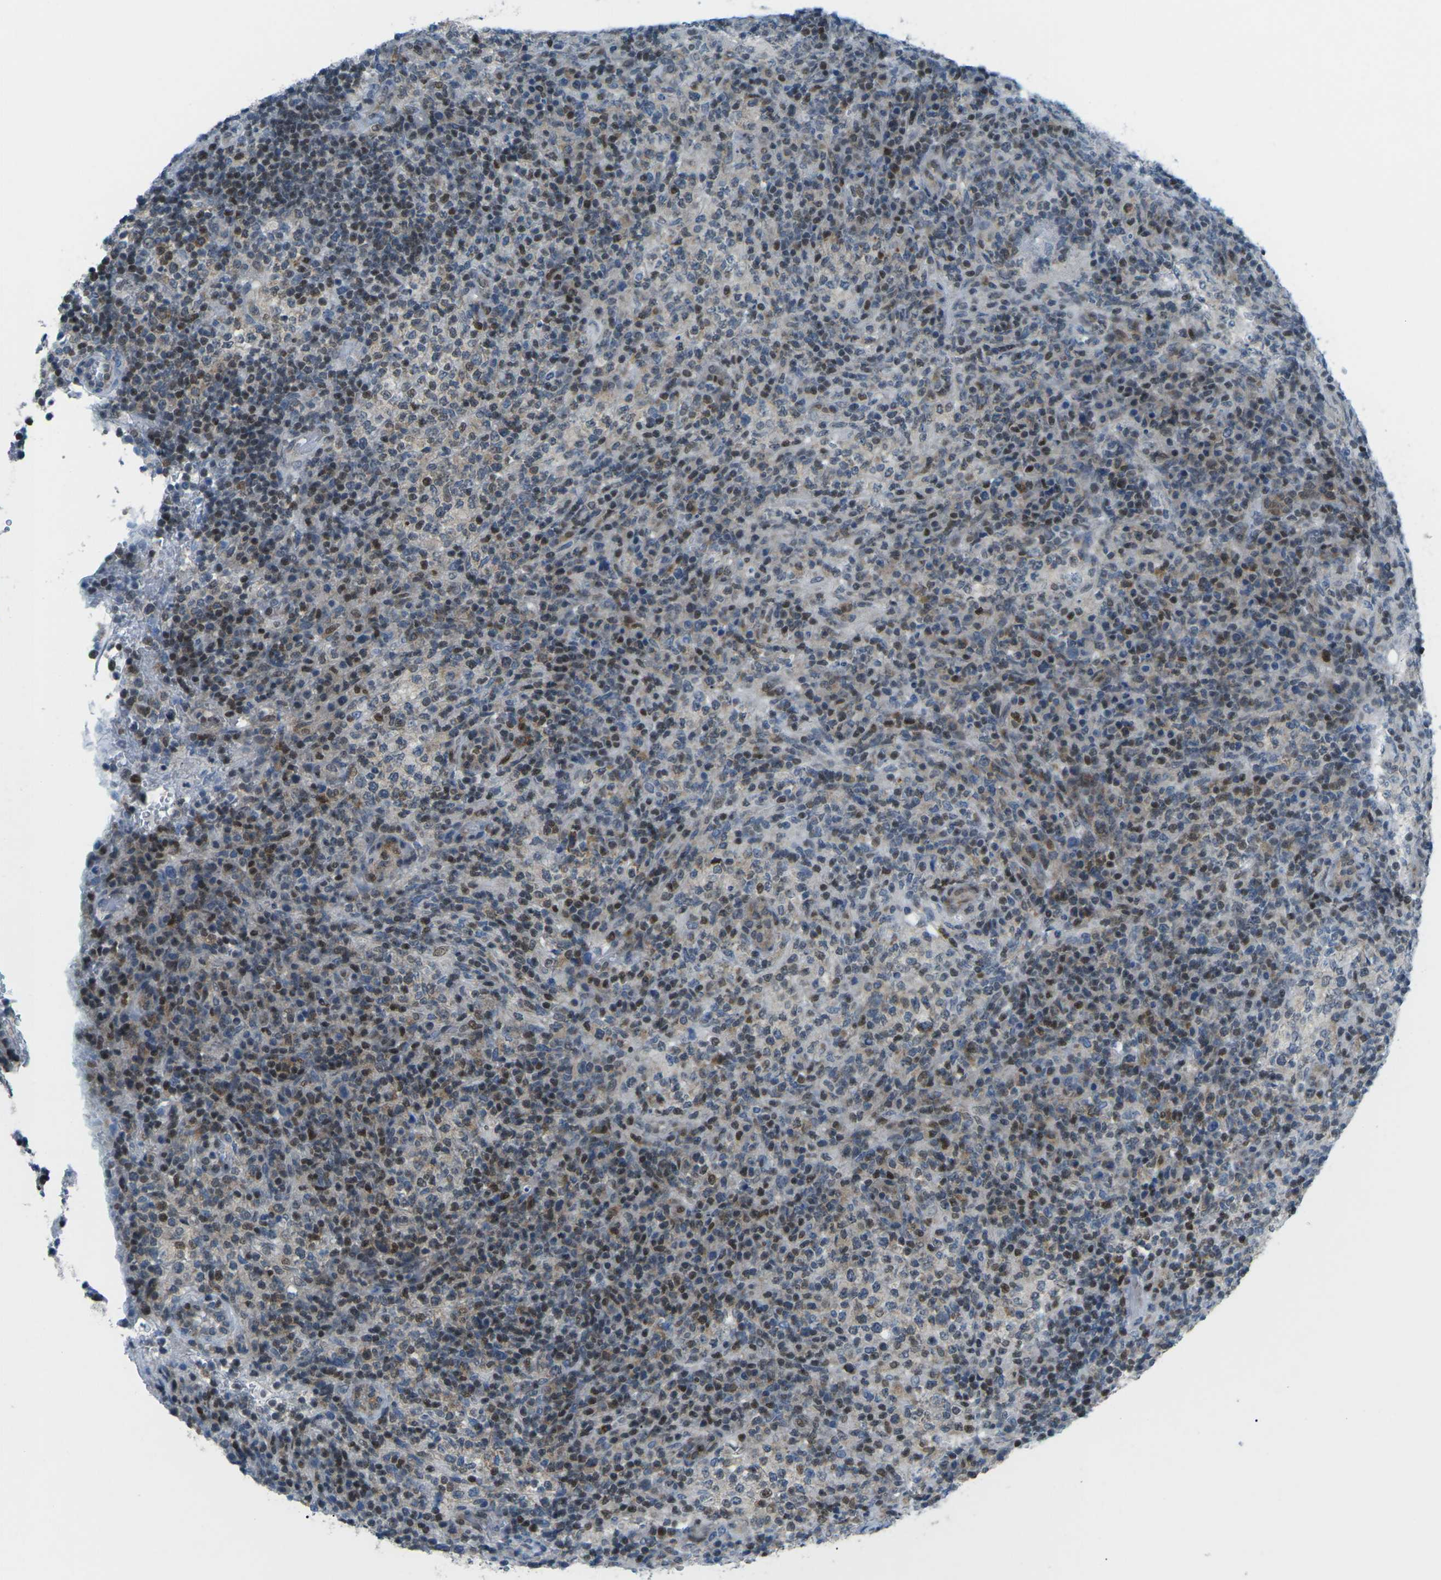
{"staining": {"intensity": "moderate", "quantity": "25%-75%", "location": "nuclear"}, "tissue": "lymphoma", "cell_type": "Tumor cells", "image_type": "cancer", "snomed": [{"axis": "morphology", "description": "Malignant lymphoma, non-Hodgkin's type, High grade"}, {"axis": "topography", "description": "Lymph node"}], "caption": "Malignant lymphoma, non-Hodgkin's type (high-grade) was stained to show a protein in brown. There is medium levels of moderate nuclear staining in approximately 25%-75% of tumor cells. (DAB (3,3'-diaminobenzidine) IHC, brown staining for protein, blue staining for nuclei).", "gene": "MBNL1", "patient": {"sex": "female", "age": 76}}